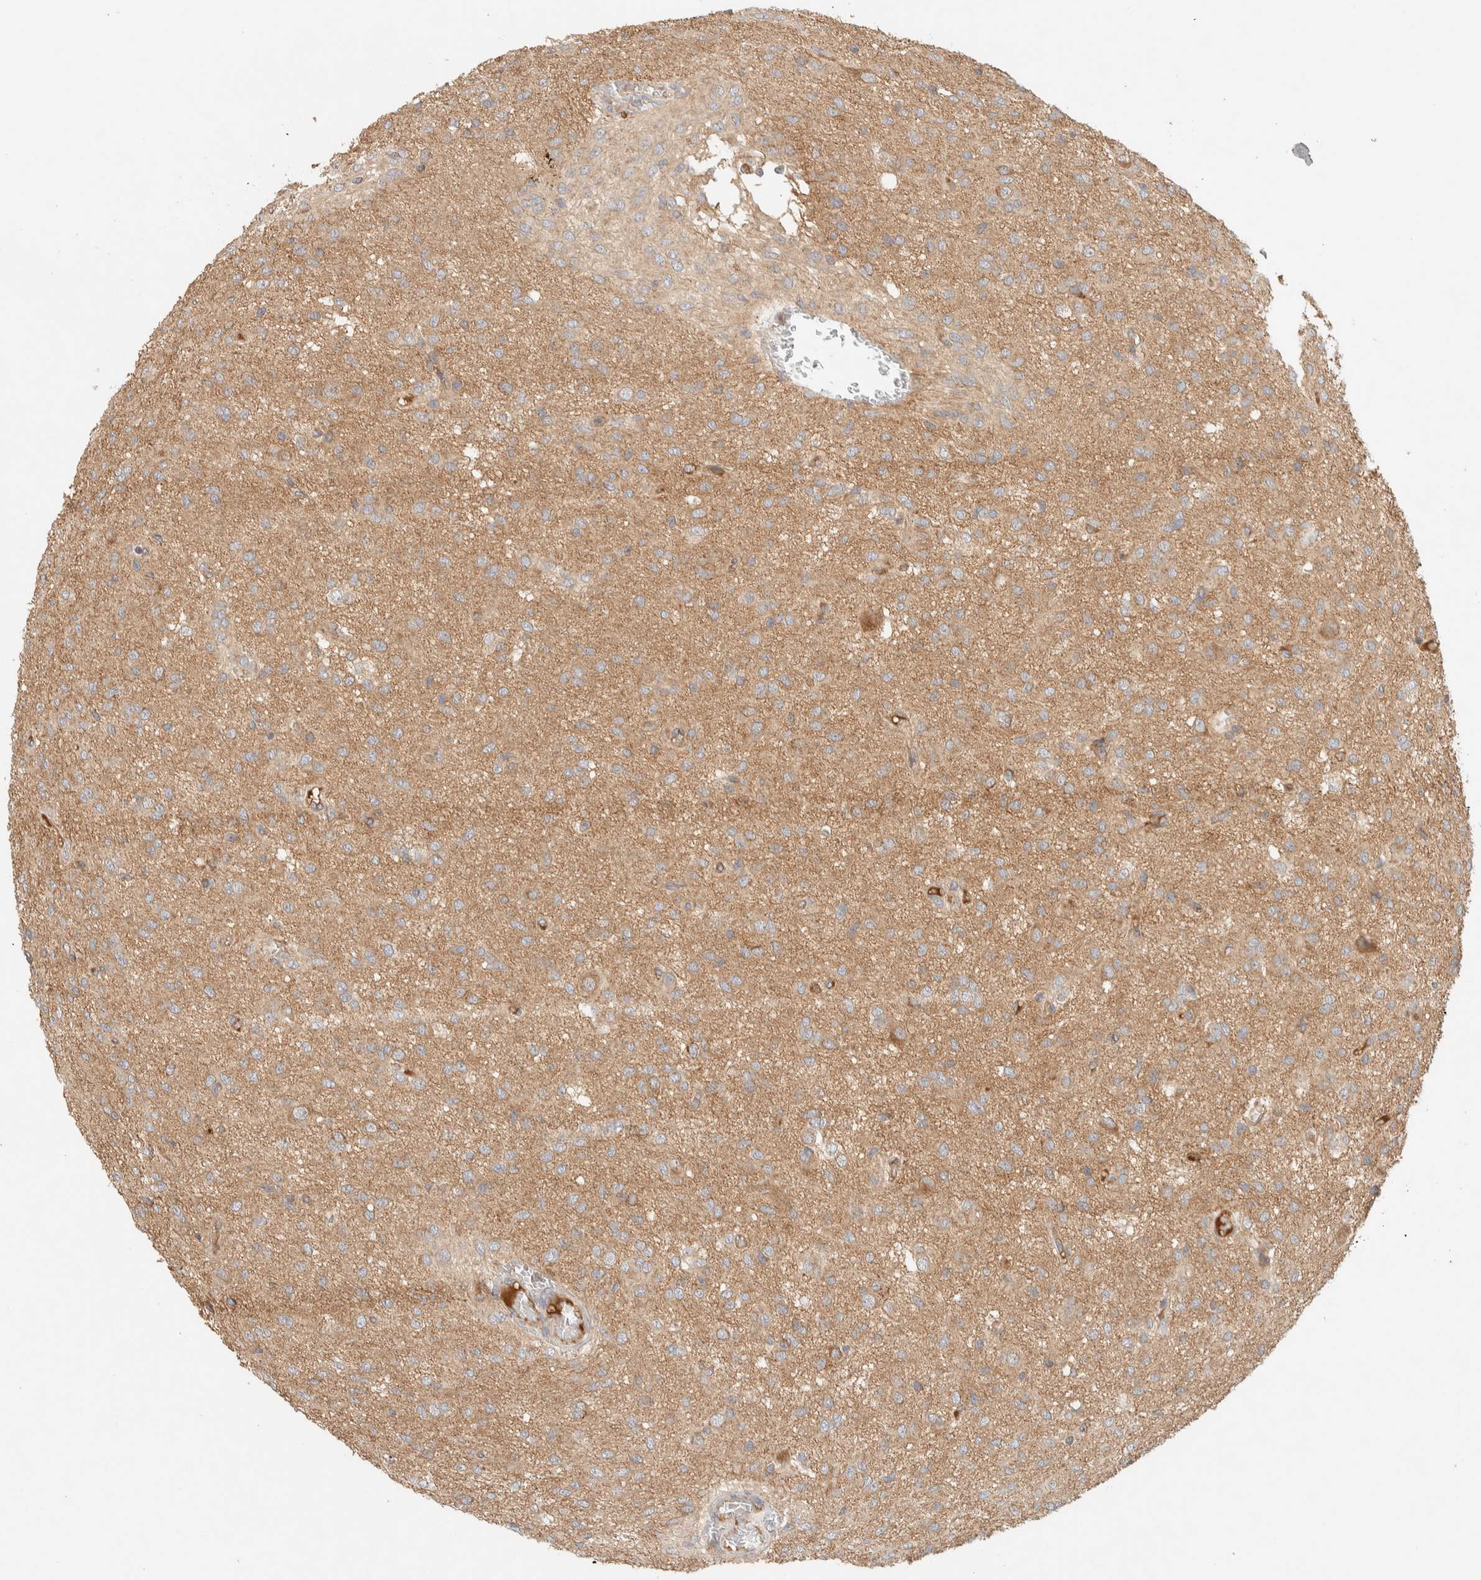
{"staining": {"intensity": "weak", "quantity": ">75%", "location": "cytoplasmic/membranous"}, "tissue": "glioma", "cell_type": "Tumor cells", "image_type": "cancer", "snomed": [{"axis": "morphology", "description": "Glioma, malignant, High grade"}, {"axis": "topography", "description": "Brain"}], "caption": "This histopathology image exhibits immunohistochemistry staining of human glioma, with low weak cytoplasmic/membranous staining in about >75% of tumor cells.", "gene": "FAM167A", "patient": {"sex": "female", "age": 59}}